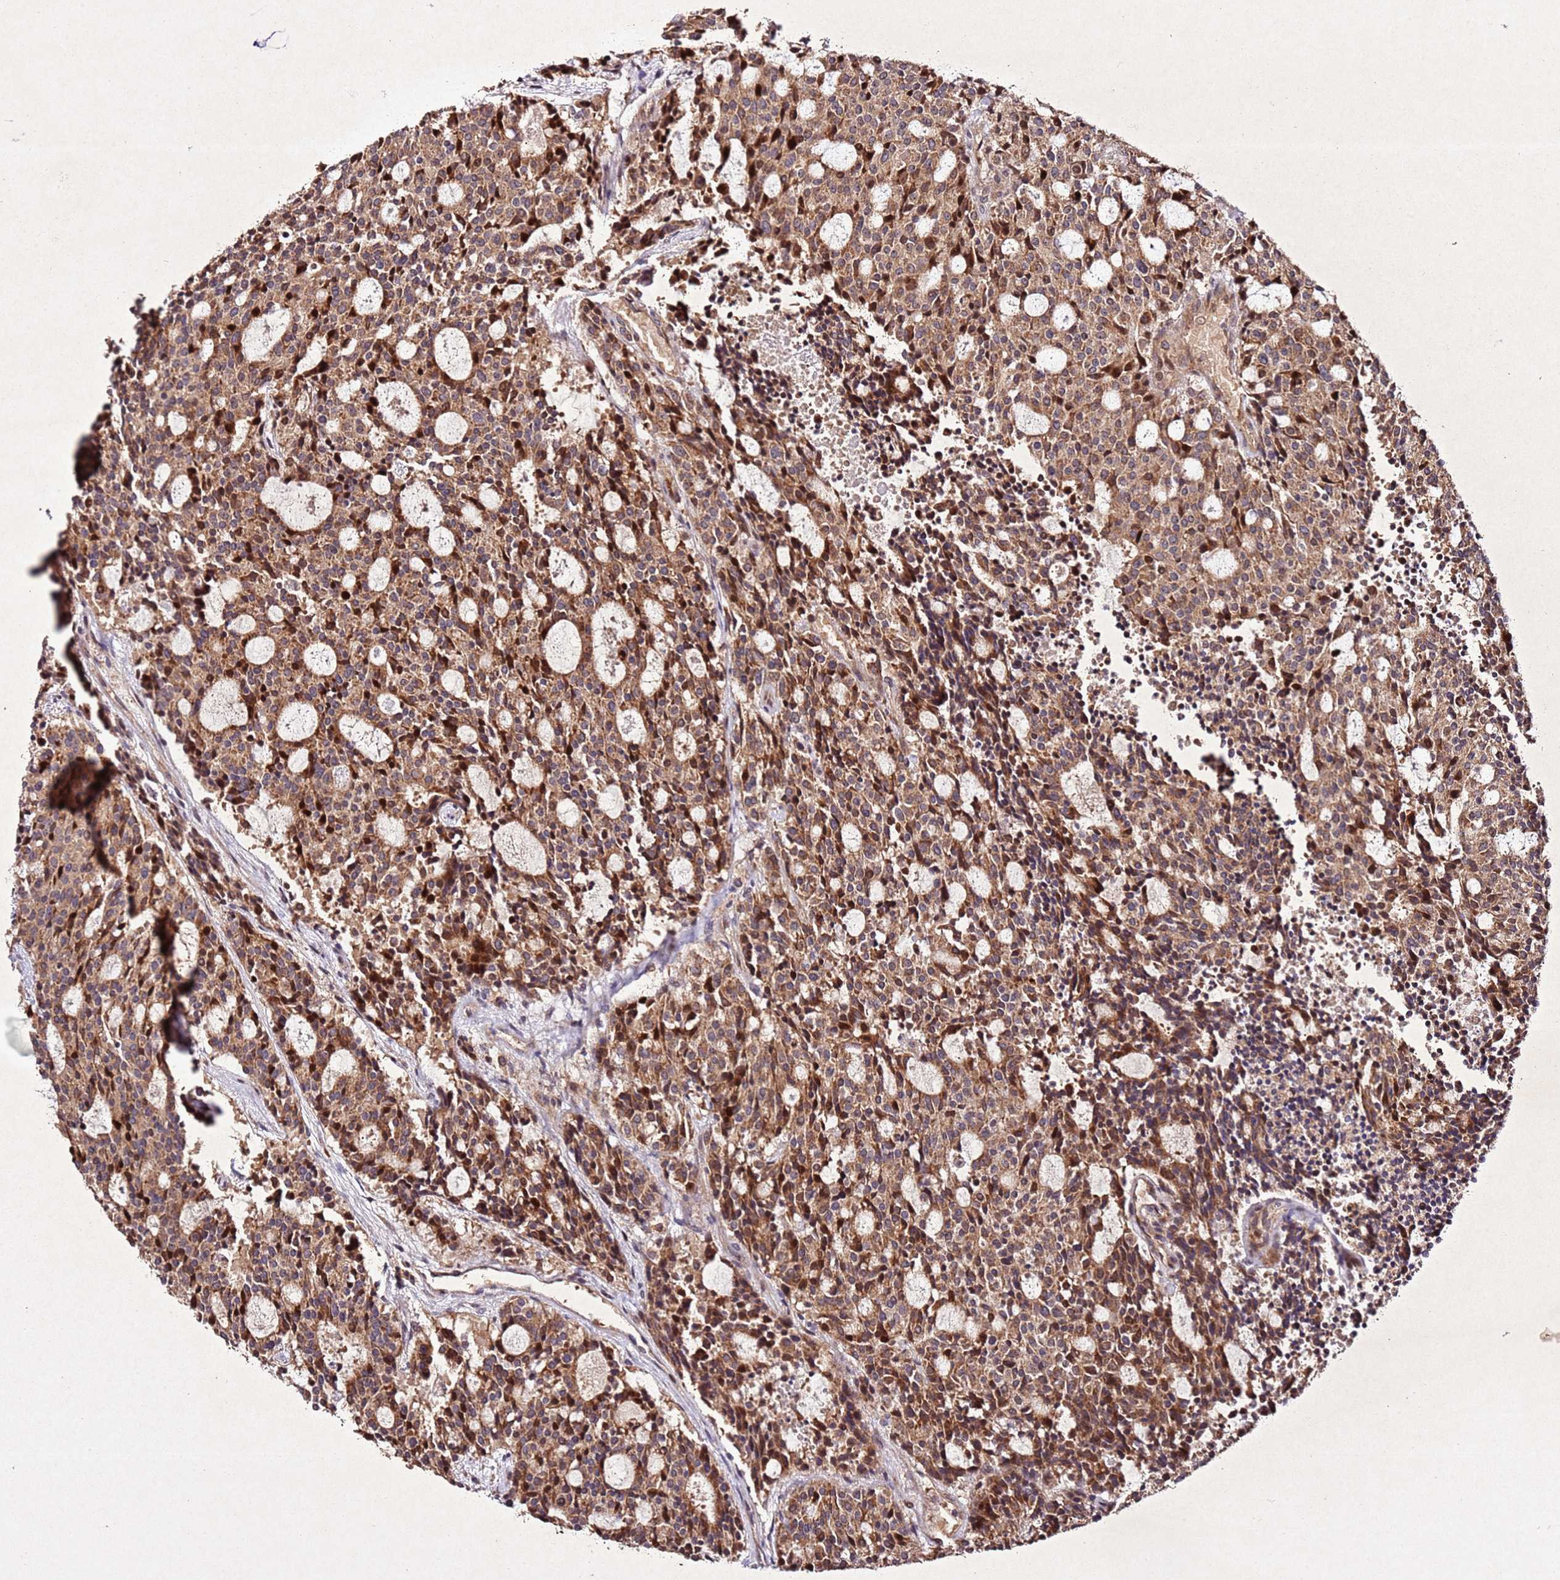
{"staining": {"intensity": "moderate", "quantity": ">75%", "location": "cytoplasmic/membranous"}, "tissue": "carcinoid", "cell_type": "Tumor cells", "image_type": "cancer", "snomed": [{"axis": "morphology", "description": "Carcinoid, malignant, NOS"}, {"axis": "topography", "description": "Pancreas"}], "caption": "Approximately >75% of tumor cells in human carcinoid display moderate cytoplasmic/membranous protein expression as visualized by brown immunohistochemical staining.", "gene": "PTMA", "patient": {"sex": "female", "age": 54}}